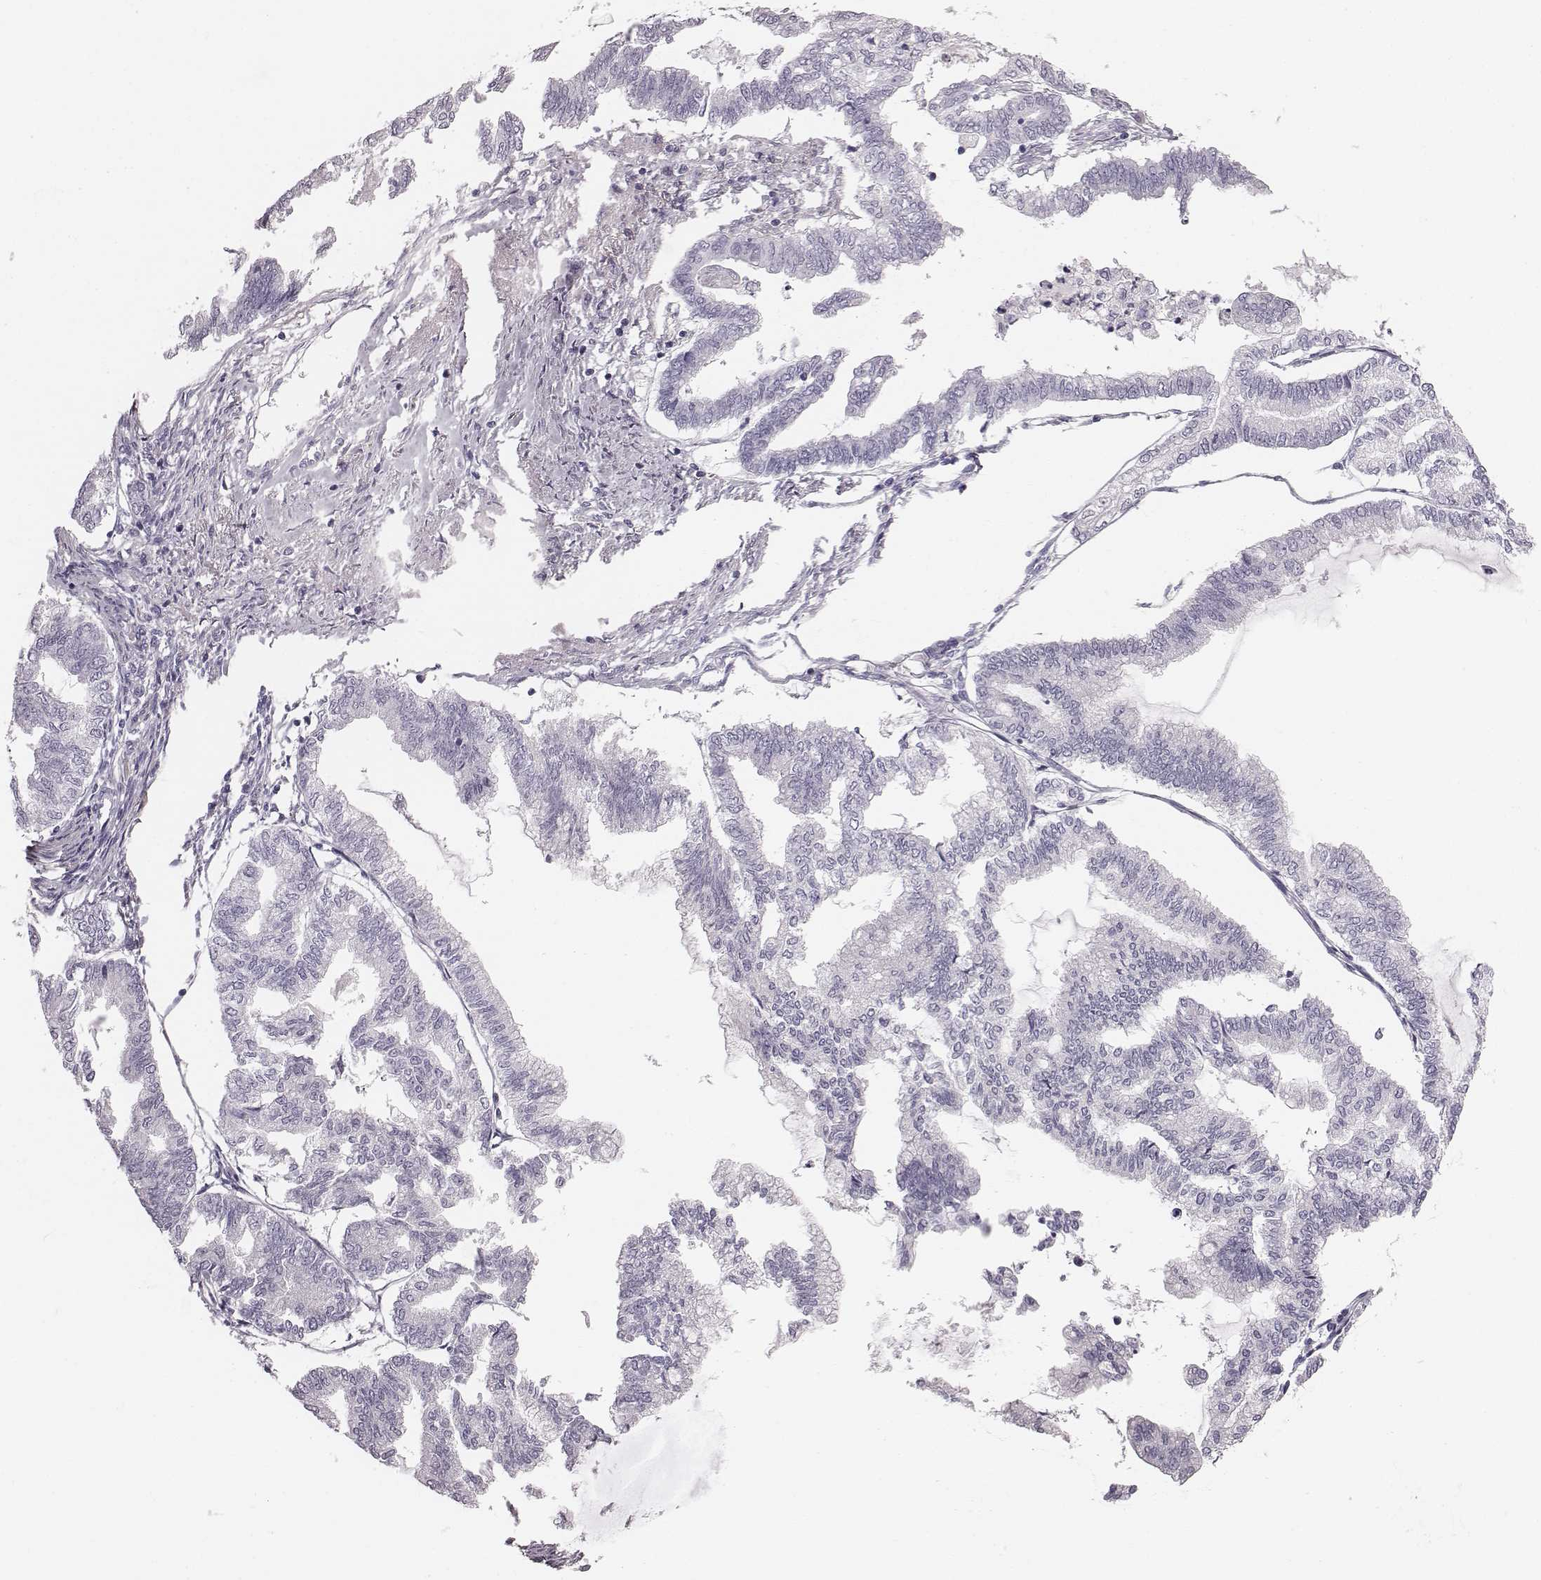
{"staining": {"intensity": "negative", "quantity": "none", "location": "none"}, "tissue": "endometrial cancer", "cell_type": "Tumor cells", "image_type": "cancer", "snomed": [{"axis": "morphology", "description": "Adenocarcinoma, NOS"}, {"axis": "topography", "description": "Endometrium"}], "caption": "Endometrial adenocarcinoma was stained to show a protein in brown. There is no significant expression in tumor cells.", "gene": "CRISP1", "patient": {"sex": "female", "age": 79}}